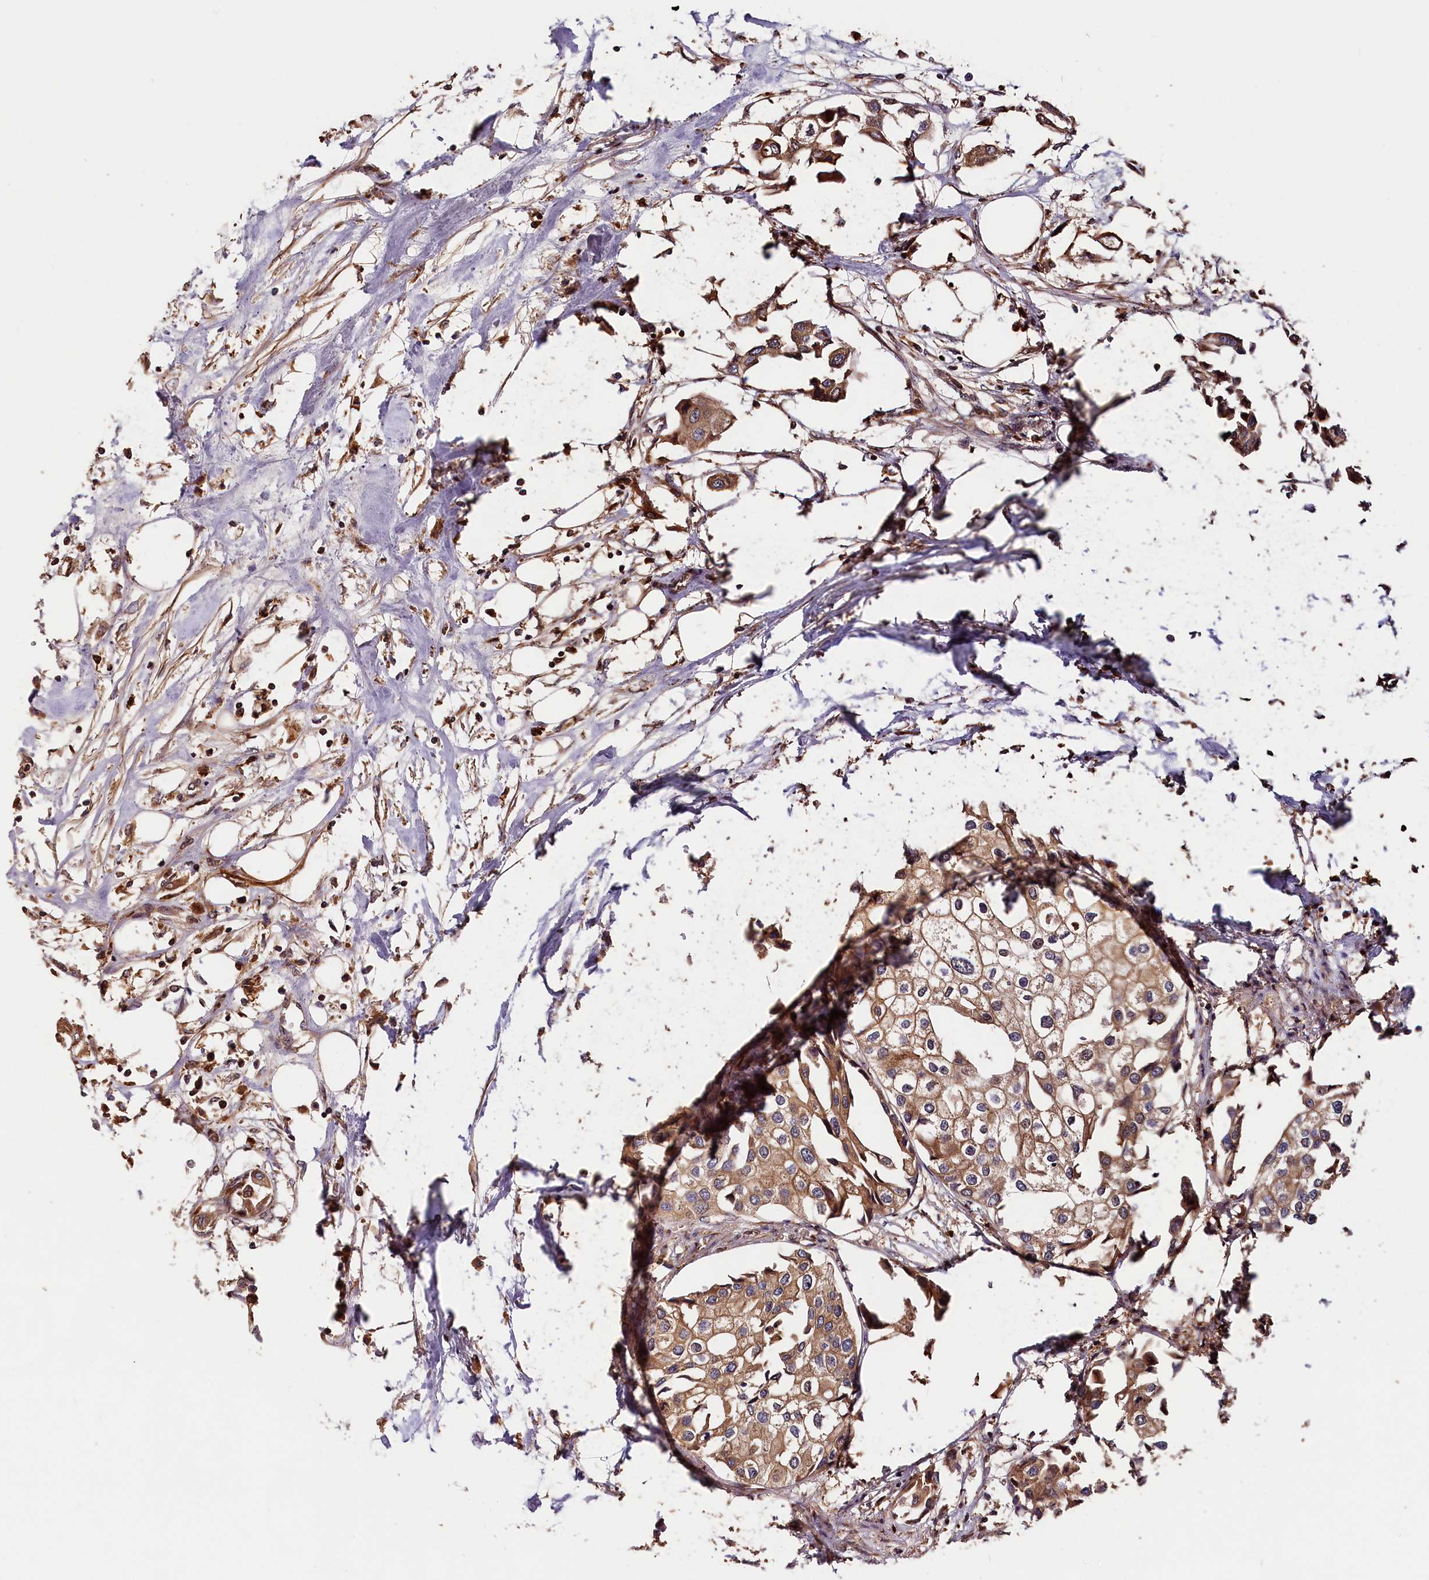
{"staining": {"intensity": "moderate", "quantity": ">75%", "location": "cytoplasmic/membranous"}, "tissue": "urothelial cancer", "cell_type": "Tumor cells", "image_type": "cancer", "snomed": [{"axis": "morphology", "description": "Urothelial carcinoma, High grade"}, {"axis": "topography", "description": "Urinary bladder"}], "caption": "Urothelial cancer stained with a brown dye displays moderate cytoplasmic/membranous positive positivity in about >75% of tumor cells.", "gene": "HMOX2", "patient": {"sex": "male", "age": 64}}